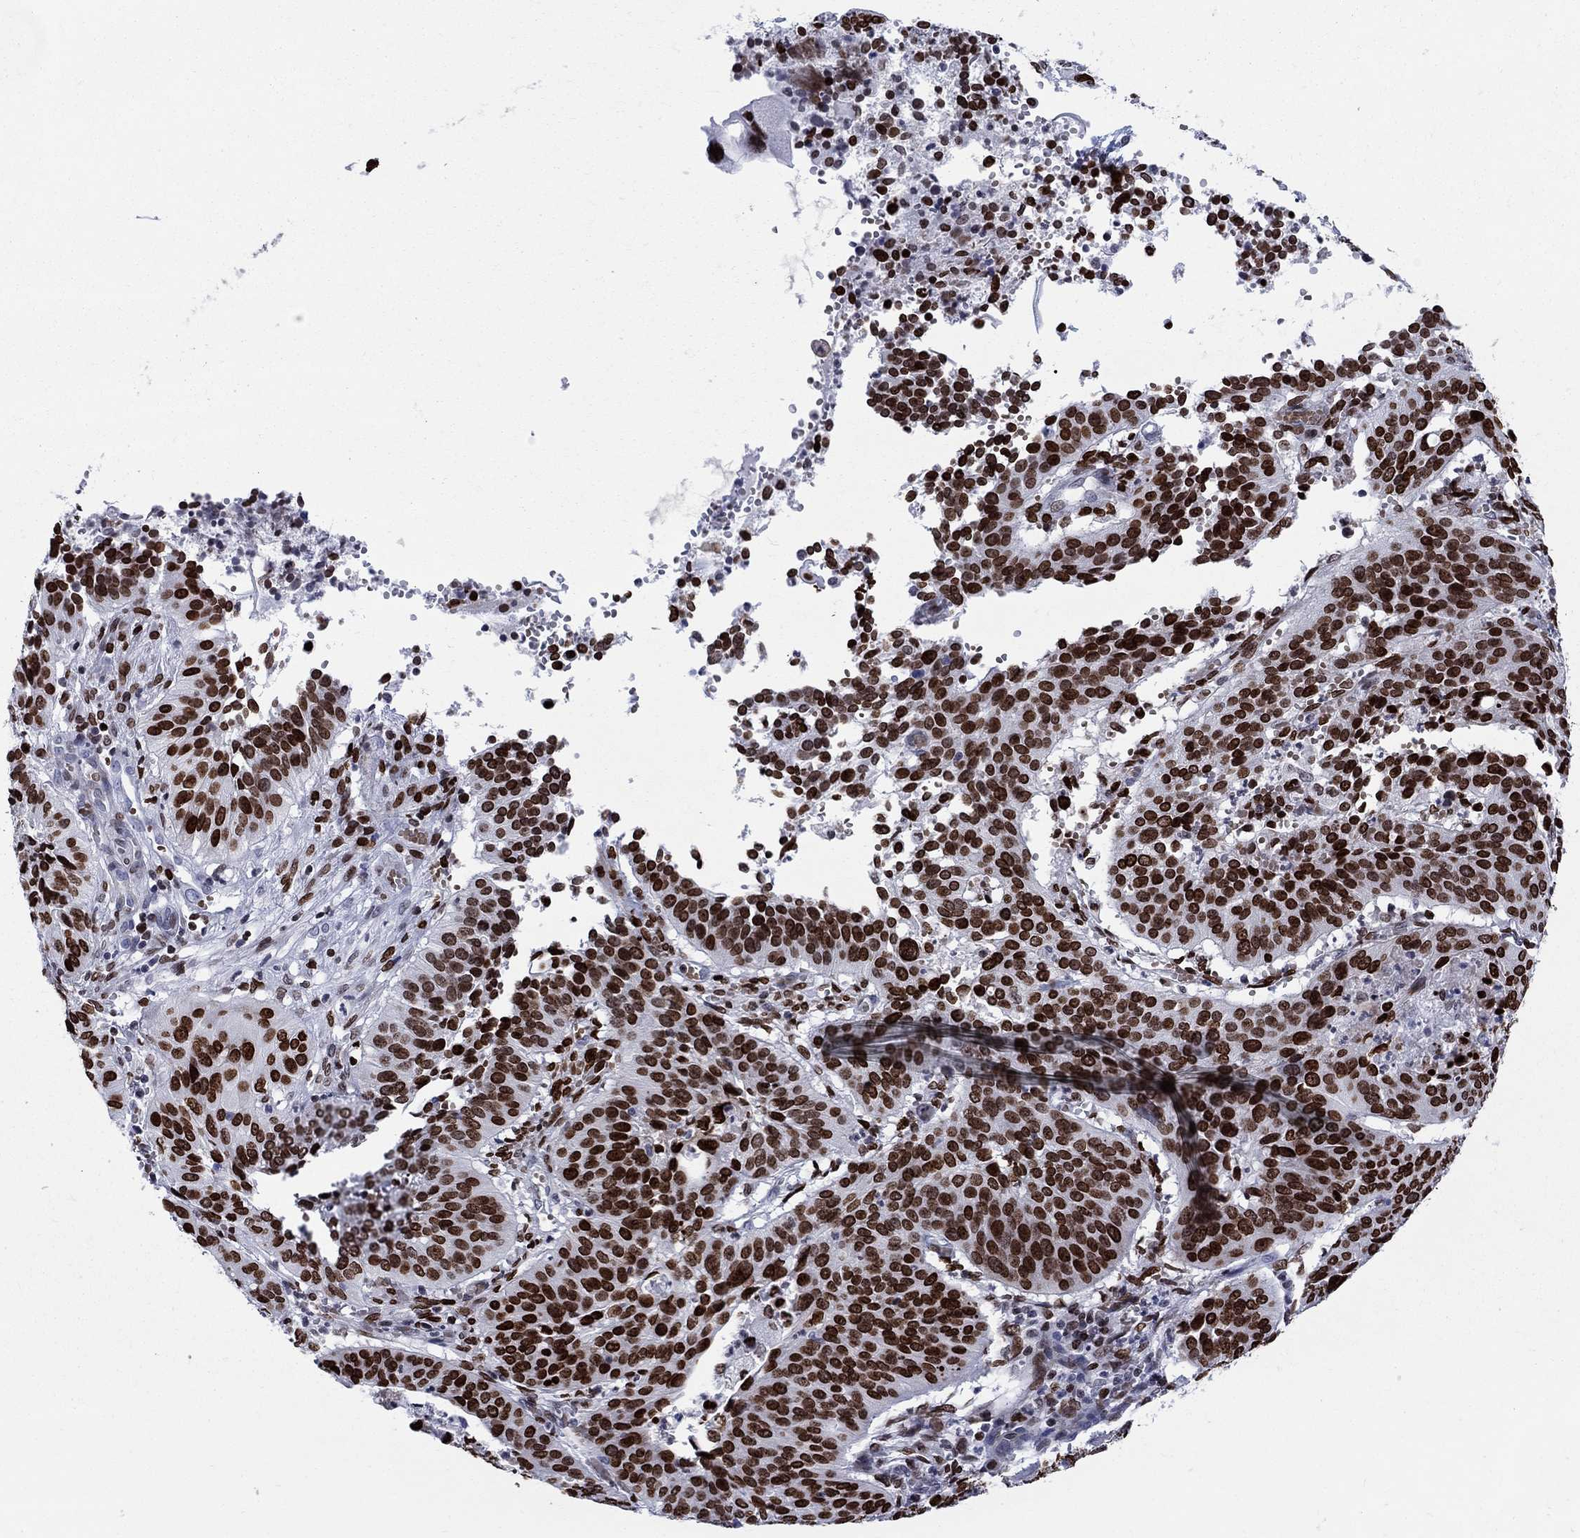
{"staining": {"intensity": "strong", "quantity": ">75%", "location": "nuclear"}, "tissue": "cervical cancer", "cell_type": "Tumor cells", "image_type": "cancer", "snomed": [{"axis": "morphology", "description": "Normal tissue, NOS"}, {"axis": "morphology", "description": "Squamous cell carcinoma, NOS"}, {"axis": "topography", "description": "Cervix"}], "caption": "Immunohistochemistry (IHC) of human cervical squamous cell carcinoma displays high levels of strong nuclear staining in approximately >75% of tumor cells. (Brightfield microscopy of DAB IHC at high magnification).", "gene": "HMGA1", "patient": {"sex": "female", "age": 39}}